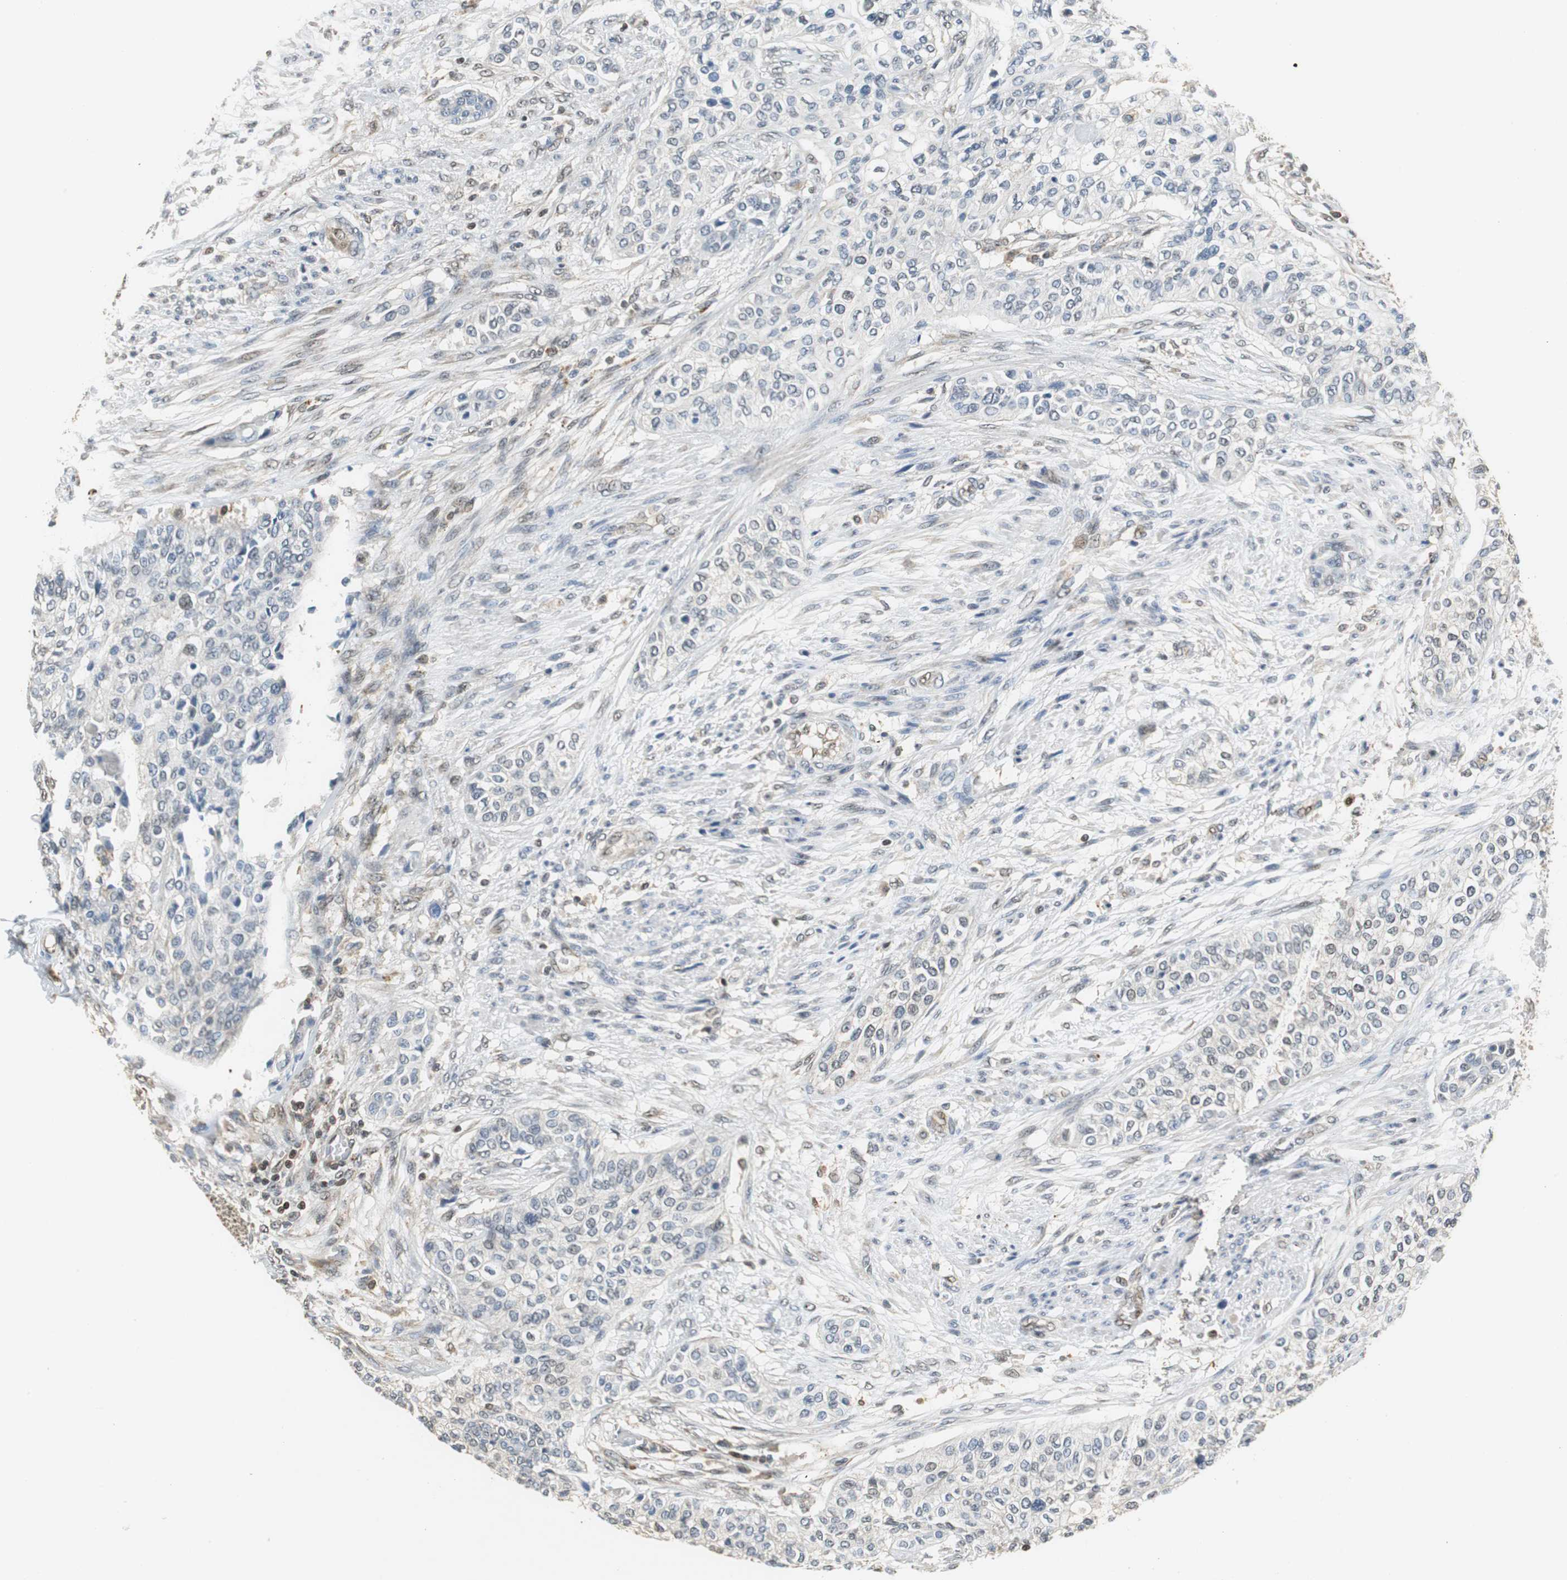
{"staining": {"intensity": "weak", "quantity": "<25%", "location": "cytoplasmic/membranous"}, "tissue": "urothelial cancer", "cell_type": "Tumor cells", "image_type": "cancer", "snomed": [{"axis": "morphology", "description": "Urothelial carcinoma, High grade"}, {"axis": "topography", "description": "Urinary bladder"}], "caption": "DAB (3,3'-diaminobenzidine) immunohistochemical staining of urothelial carcinoma (high-grade) reveals no significant staining in tumor cells.", "gene": "GSDMD", "patient": {"sex": "male", "age": 74}}